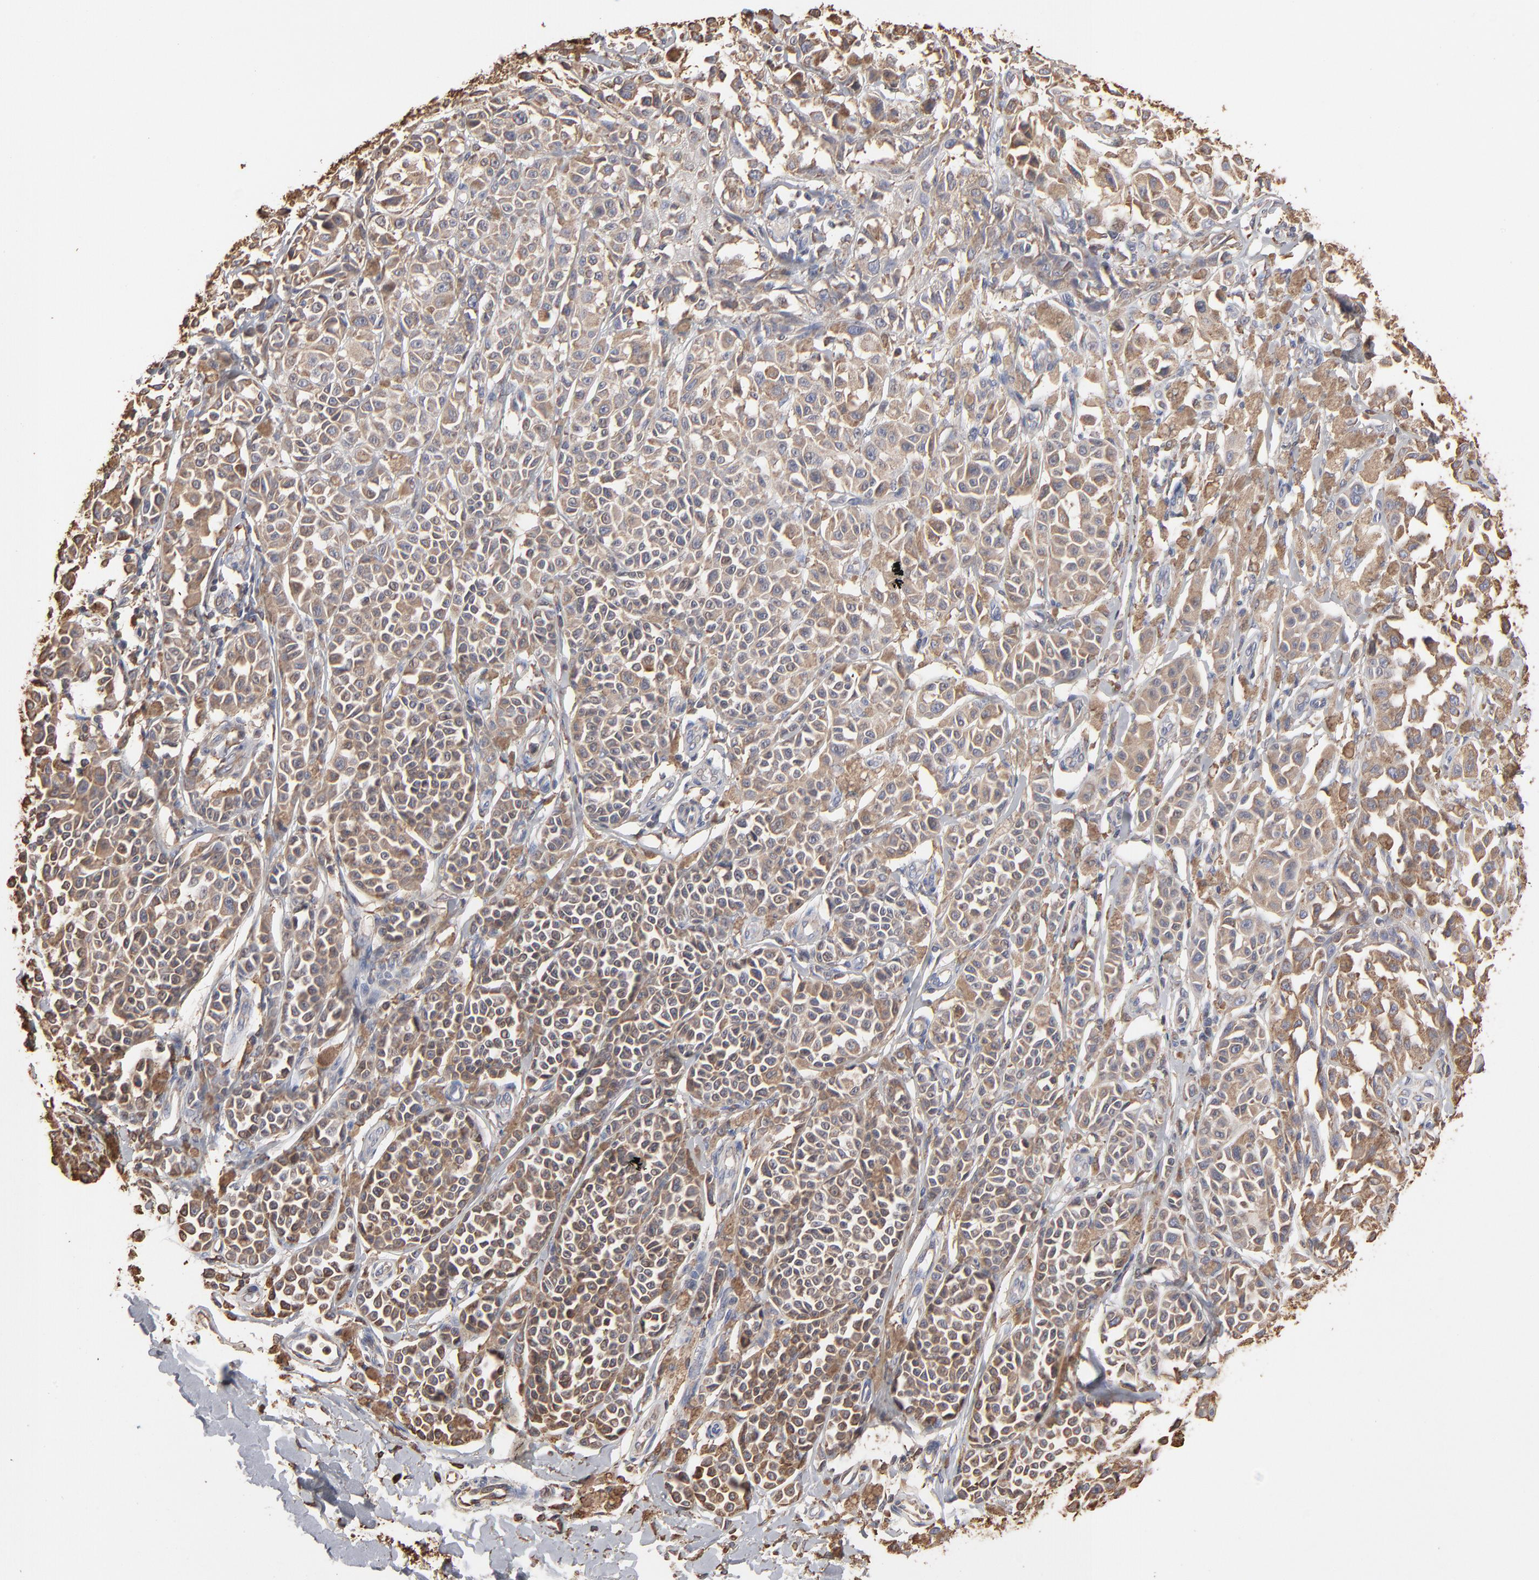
{"staining": {"intensity": "moderate", "quantity": ">75%", "location": "cytoplasmic/membranous"}, "tissue": "melanoma", "cell_type": "Tumor cells", "image_type": "cancer", "snomed": [{"axis": "morphology", "description": "Malignant melanoma, NOS"}, {"axis": "topography", "description": "Skin"}], "caption": "IHC of human melanoma exhibits medium levels of moderate cytoplasmic/membranous positivity in about >75% of tumor cells.", "gene": "PDIA3", "patient": {"sex": "female", "age": 38}}